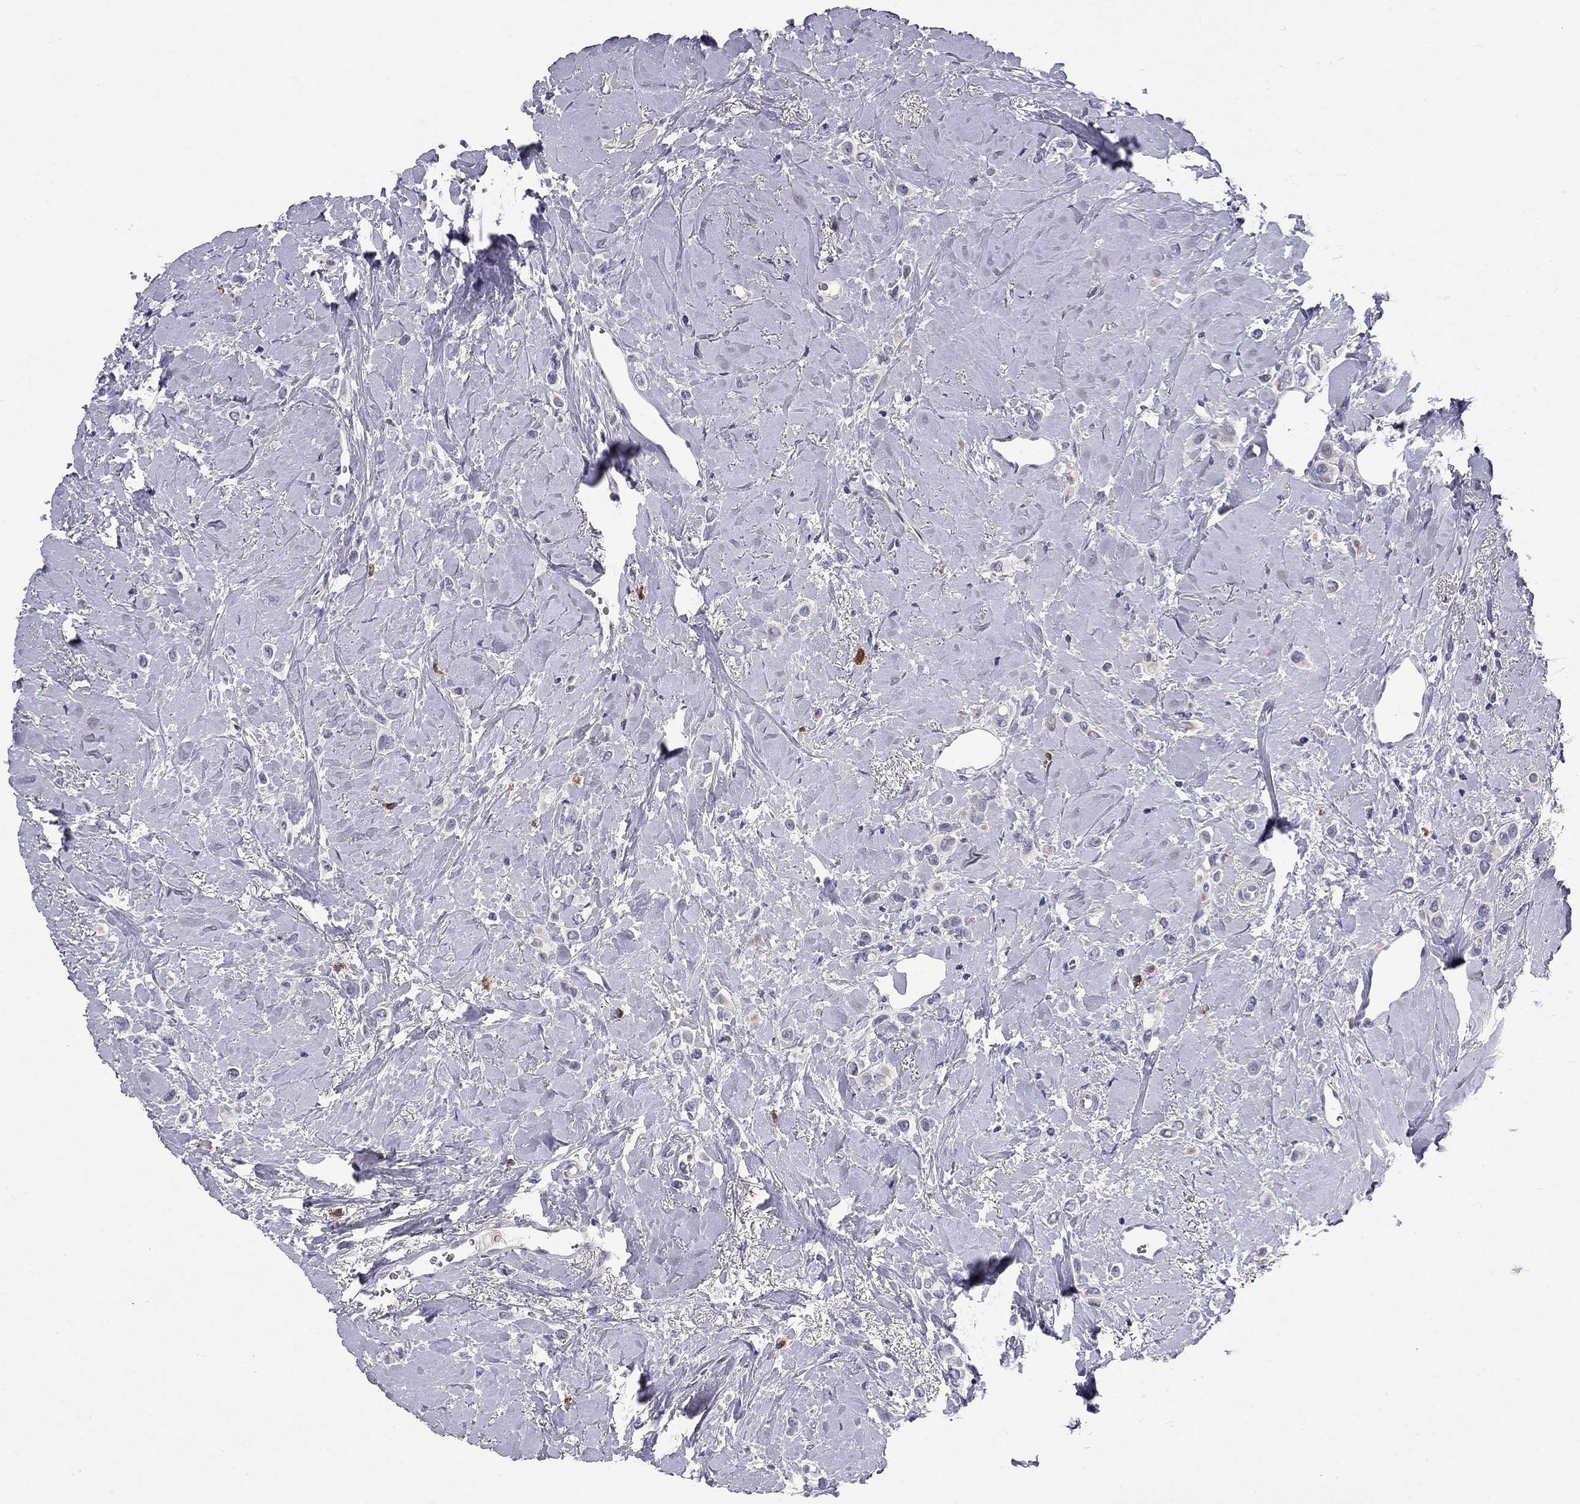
{"staining": {"intensity": "negative", "quantity": "none", "location": "none"}, "tissue": "breast cancer", "cell_type": "Tumor cells", "image_type": "cancer", "snomed": [{"axis": "morphology", "description": "Lobular carcinoma"}, {"axis": "topography", "description": "Breast"}], "caption": "The image exhibits no significant staining in tumor cells of breast lobular carcinoma.", "gene": "C8orf88", "patient": {"sex": "female", "age": 66}}